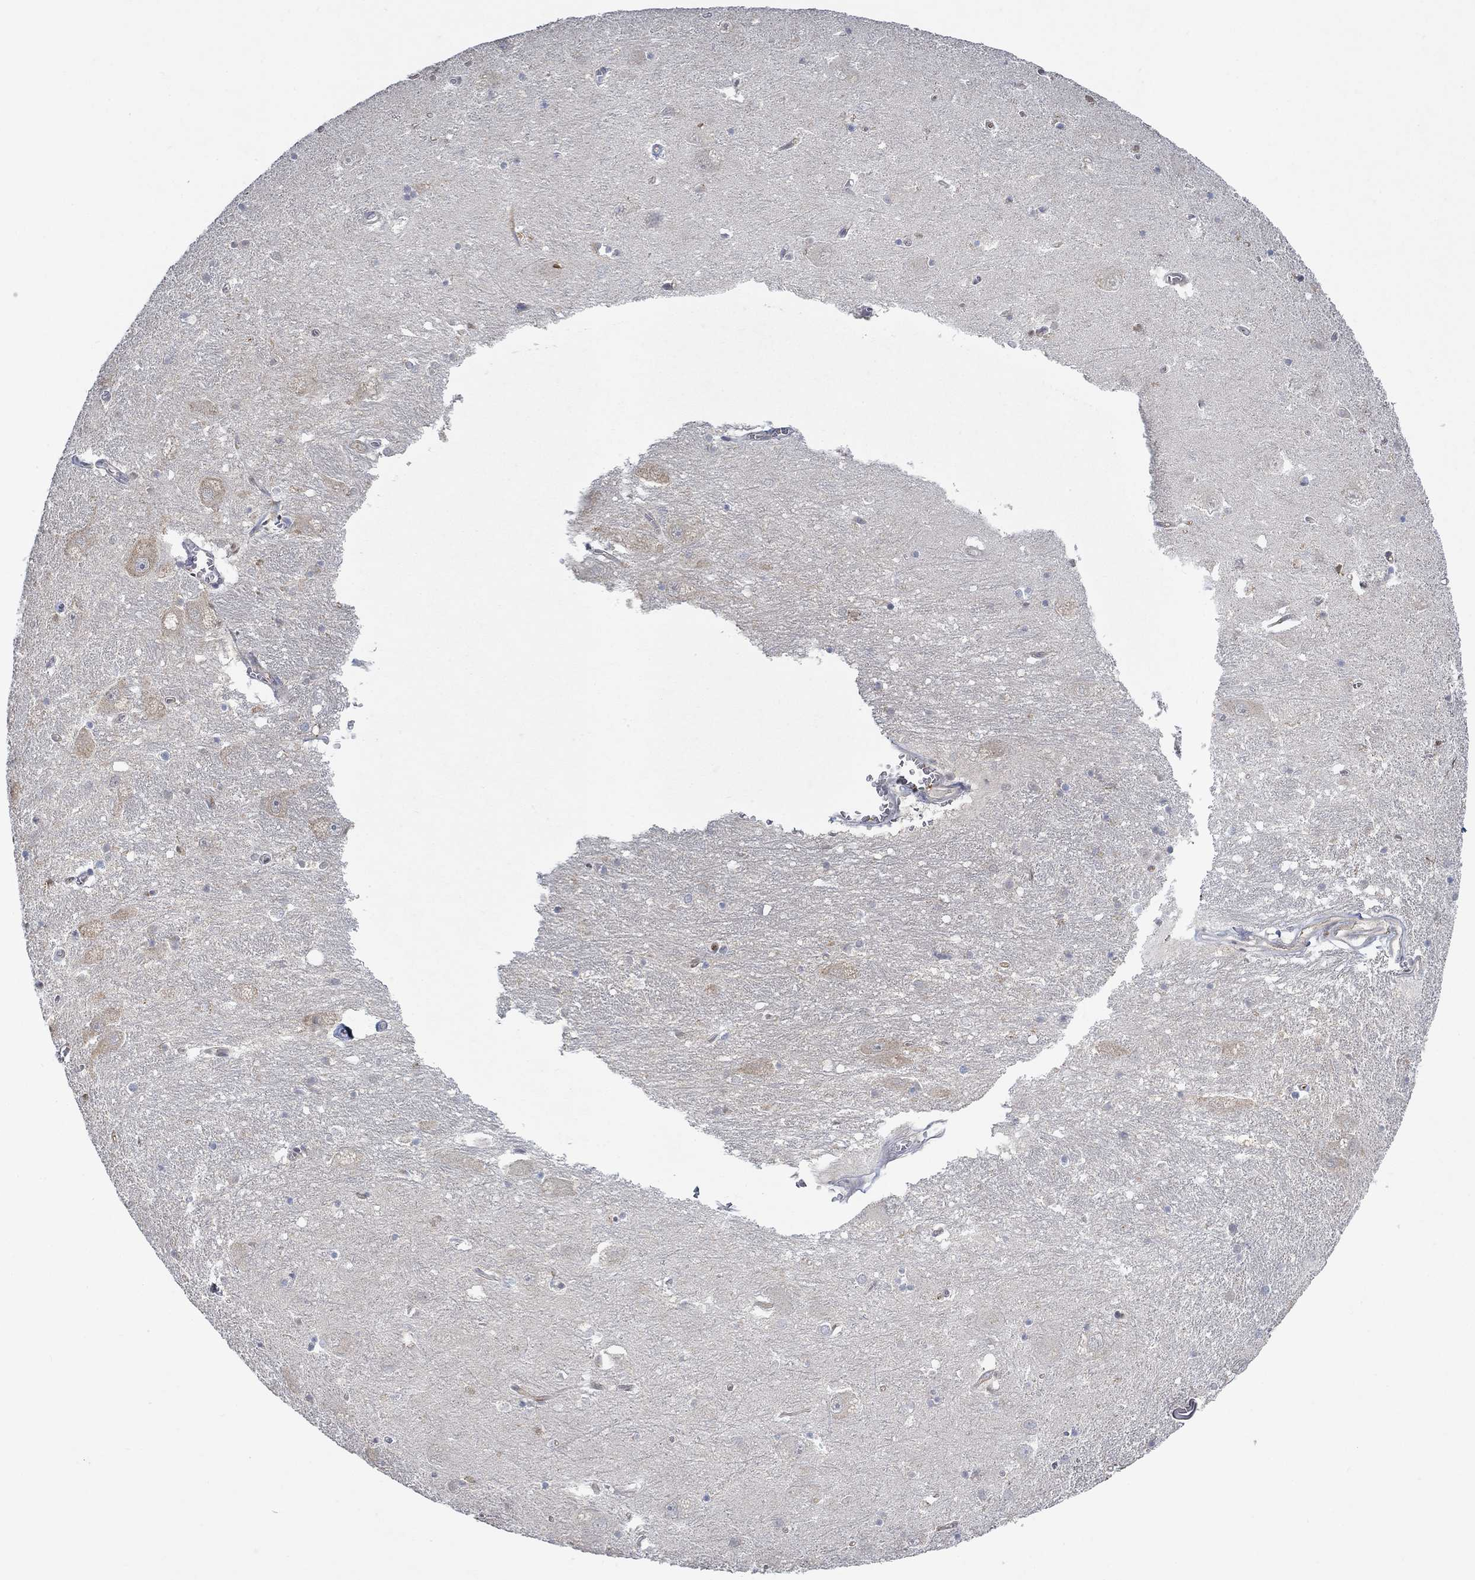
{"staining": {"intensity": "negative", "quantity": "none", "location": "none"}, "tissue": "caudate", "cell_type": "Glial cells", "image_type": "normal", "snomed": [{"axis": "morphology", "description": "Normal tissue, NOS"}, {"axis": "topography", "description": "Lateral ventricle wall"}], "caption": "DAB (3,3'-diaminobenzidine) immunohistochemical staining of benign caudate demonstrates no significant staining in glial cells. (Brightfield microscopy of DAB IHC at high magnification).", "gene": "MTHFR", "patient": {"sex": "male", "age": 54}}